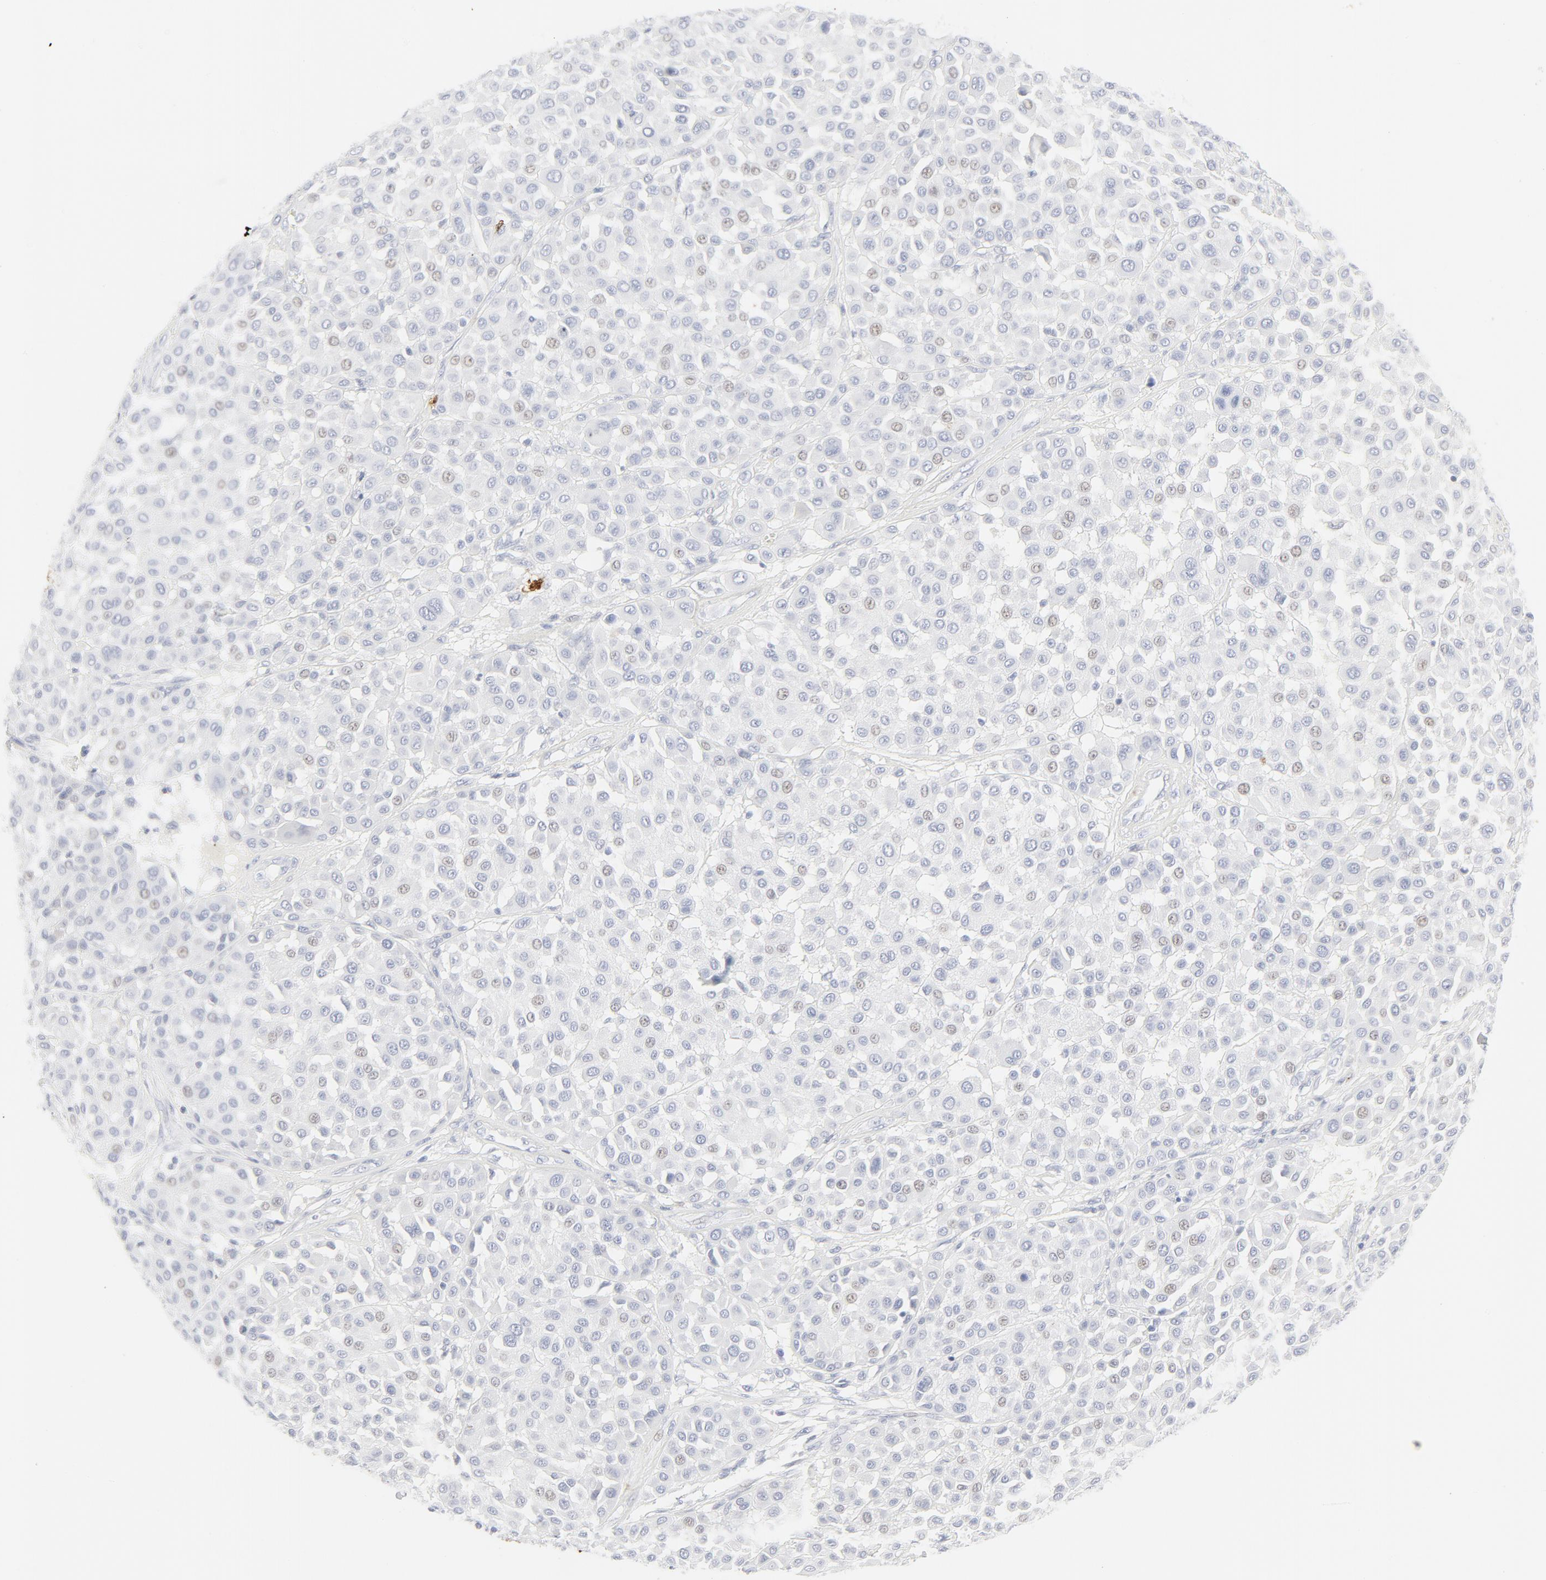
{"staining": {"intensity": "weak", "quantity": "<25%", "location": "nuclear"}, "tissue": "melanoma", "cell_type": "Tumor cells", "image_type": "cancer", "snomed": [{"axis": "morphology", "description": "Malignant melanoma, Metastatic site"}, {"axis": "topography", "description": "Soft tissue"}], "caption": "This is an immunohistochemistry (IHC) photomicrograph of human malignant melanoma (metastatic site). There is no positivity in tumor cells.", "gene": "CCR7", "patient": {"sex": "male", "age": 41}}